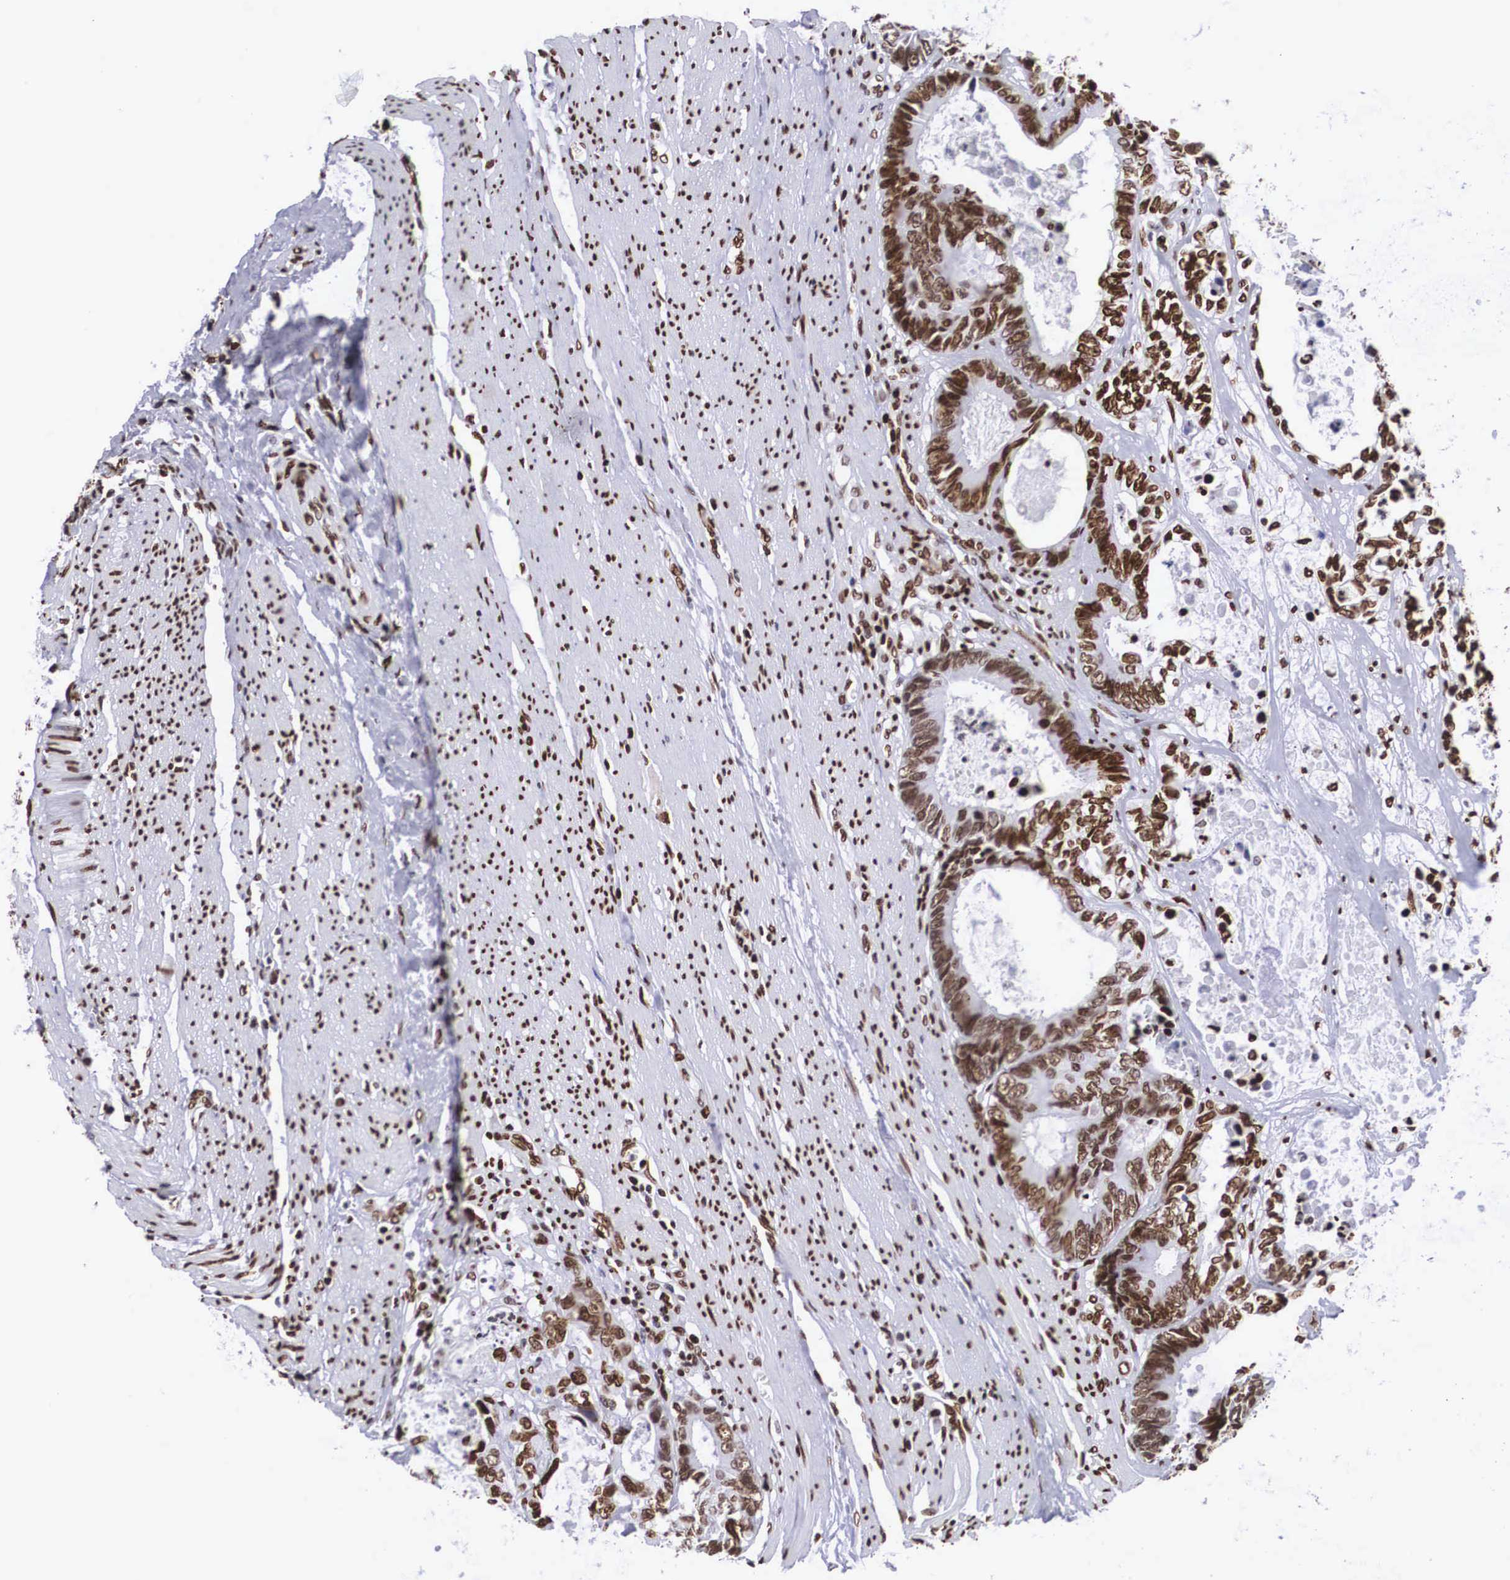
{"staining": {"intensity": "strong", "quantity": ">75%", "location": "nuclear"}, "tissue": "colorectal cancer", "cell_type": "Tumor cells", "image_type": "cancer", "snomed": [{"axis": "morphology", "description": "Adenocarcinoma, NOS"}, {"axis": "topography", "description": "Rectum"}], "caption": "Human colorectal adenocarcinoma stained for a protein (brown) shows strong nuclear positive staining in approximately >75% of tumor cells.", "gene": "MECP2", "patient": {"sex": "female", "age": 98}}